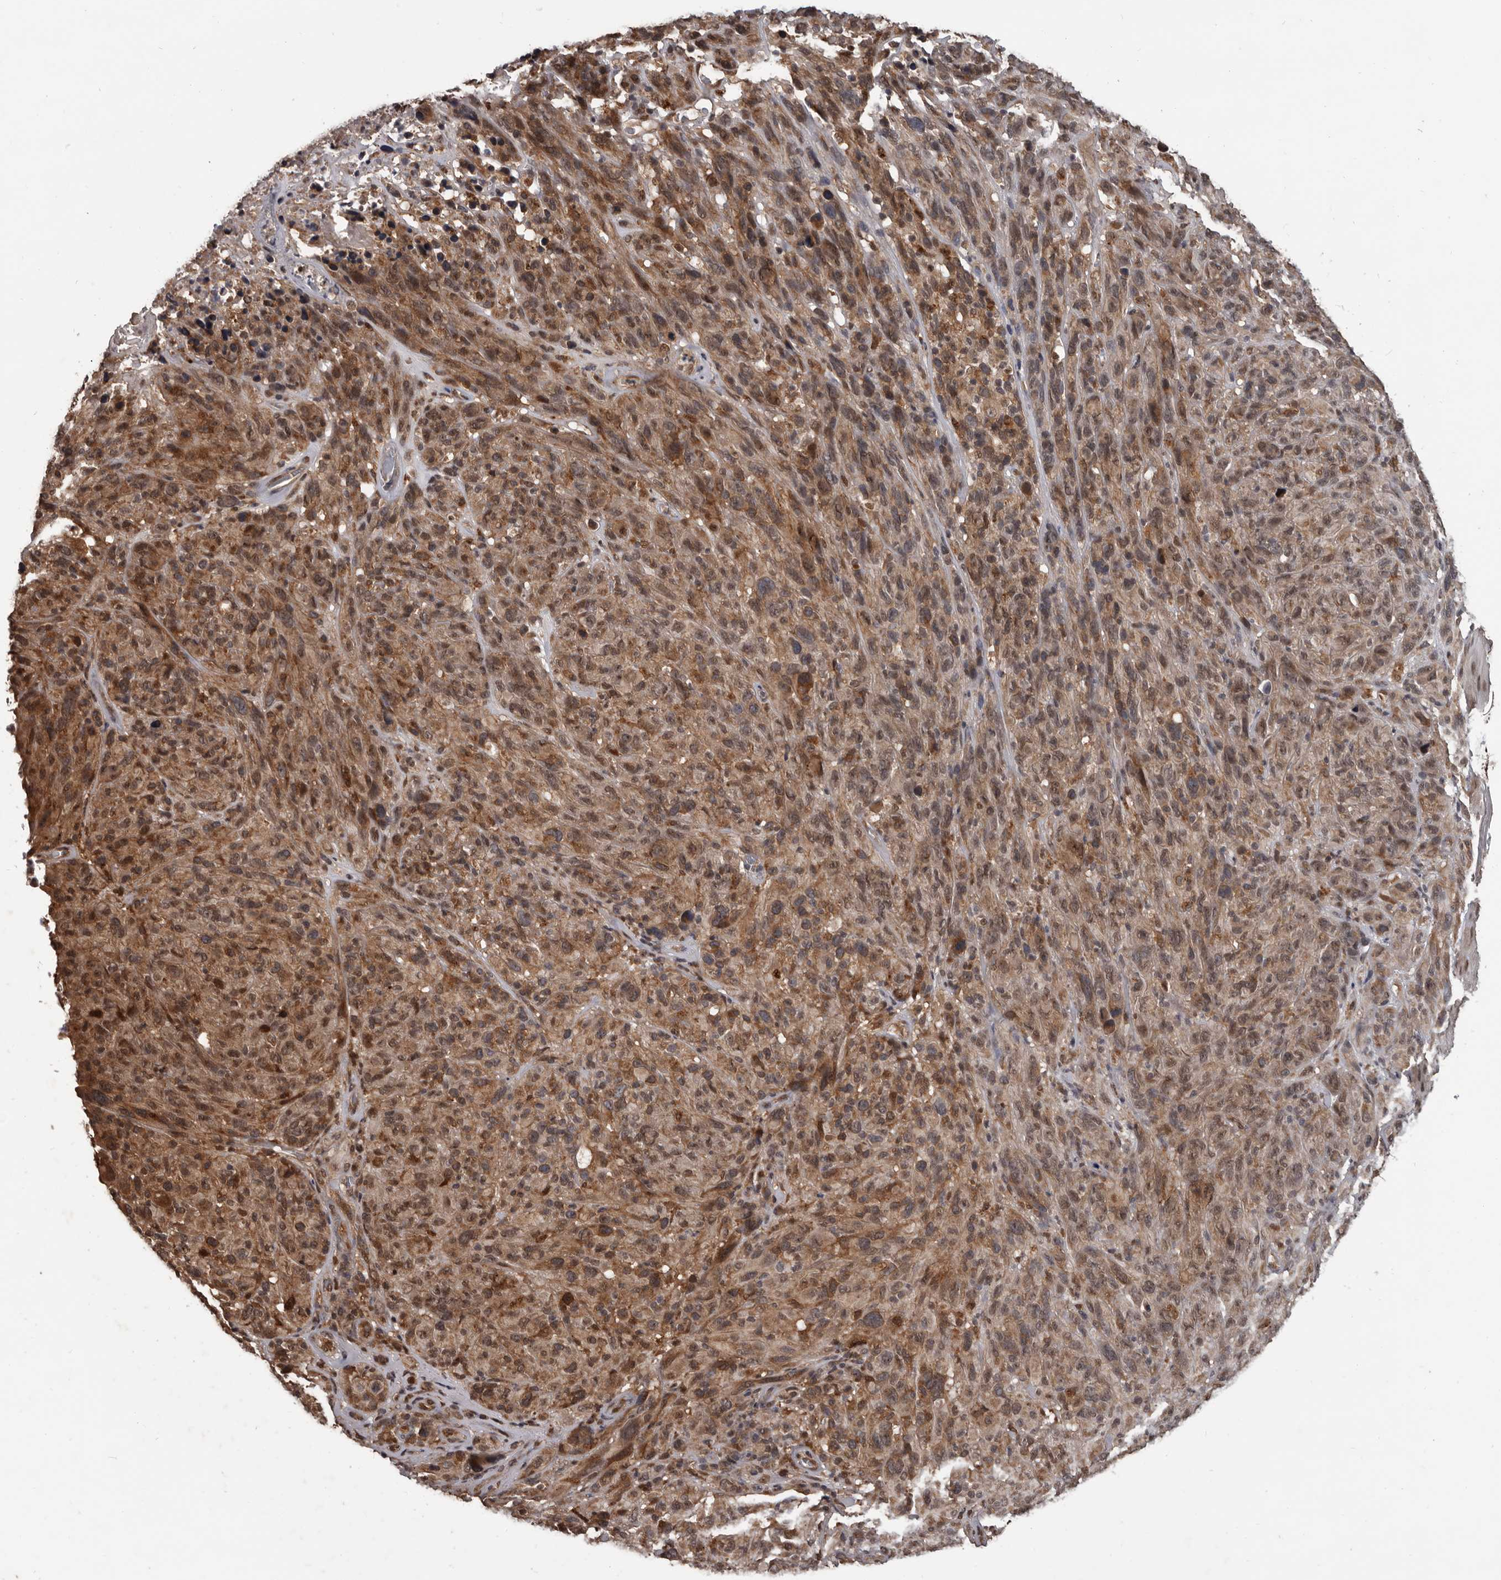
{"staining": {"intensity": "moderate", "quantity": ">75%", "location": "cytoplasmic/membranous"}, "tissue": "melanoma", "cell_type": "Tumor cells", "image_type": "cancer", "snomed": [{"axis": "morphology", "description": "Malignant melanoma, NOS"}, {"axis": "topography", "description": "Skin of head"}], "caption": "Immunohistochemistry (IHC) (DAB) staining of melanoma exhibits moderate cytoplasmic/membranous protein positivity in approximately >75% of tumor cells.", "gene": "AHR", "patient": {"sex": "male", "age": 96}}